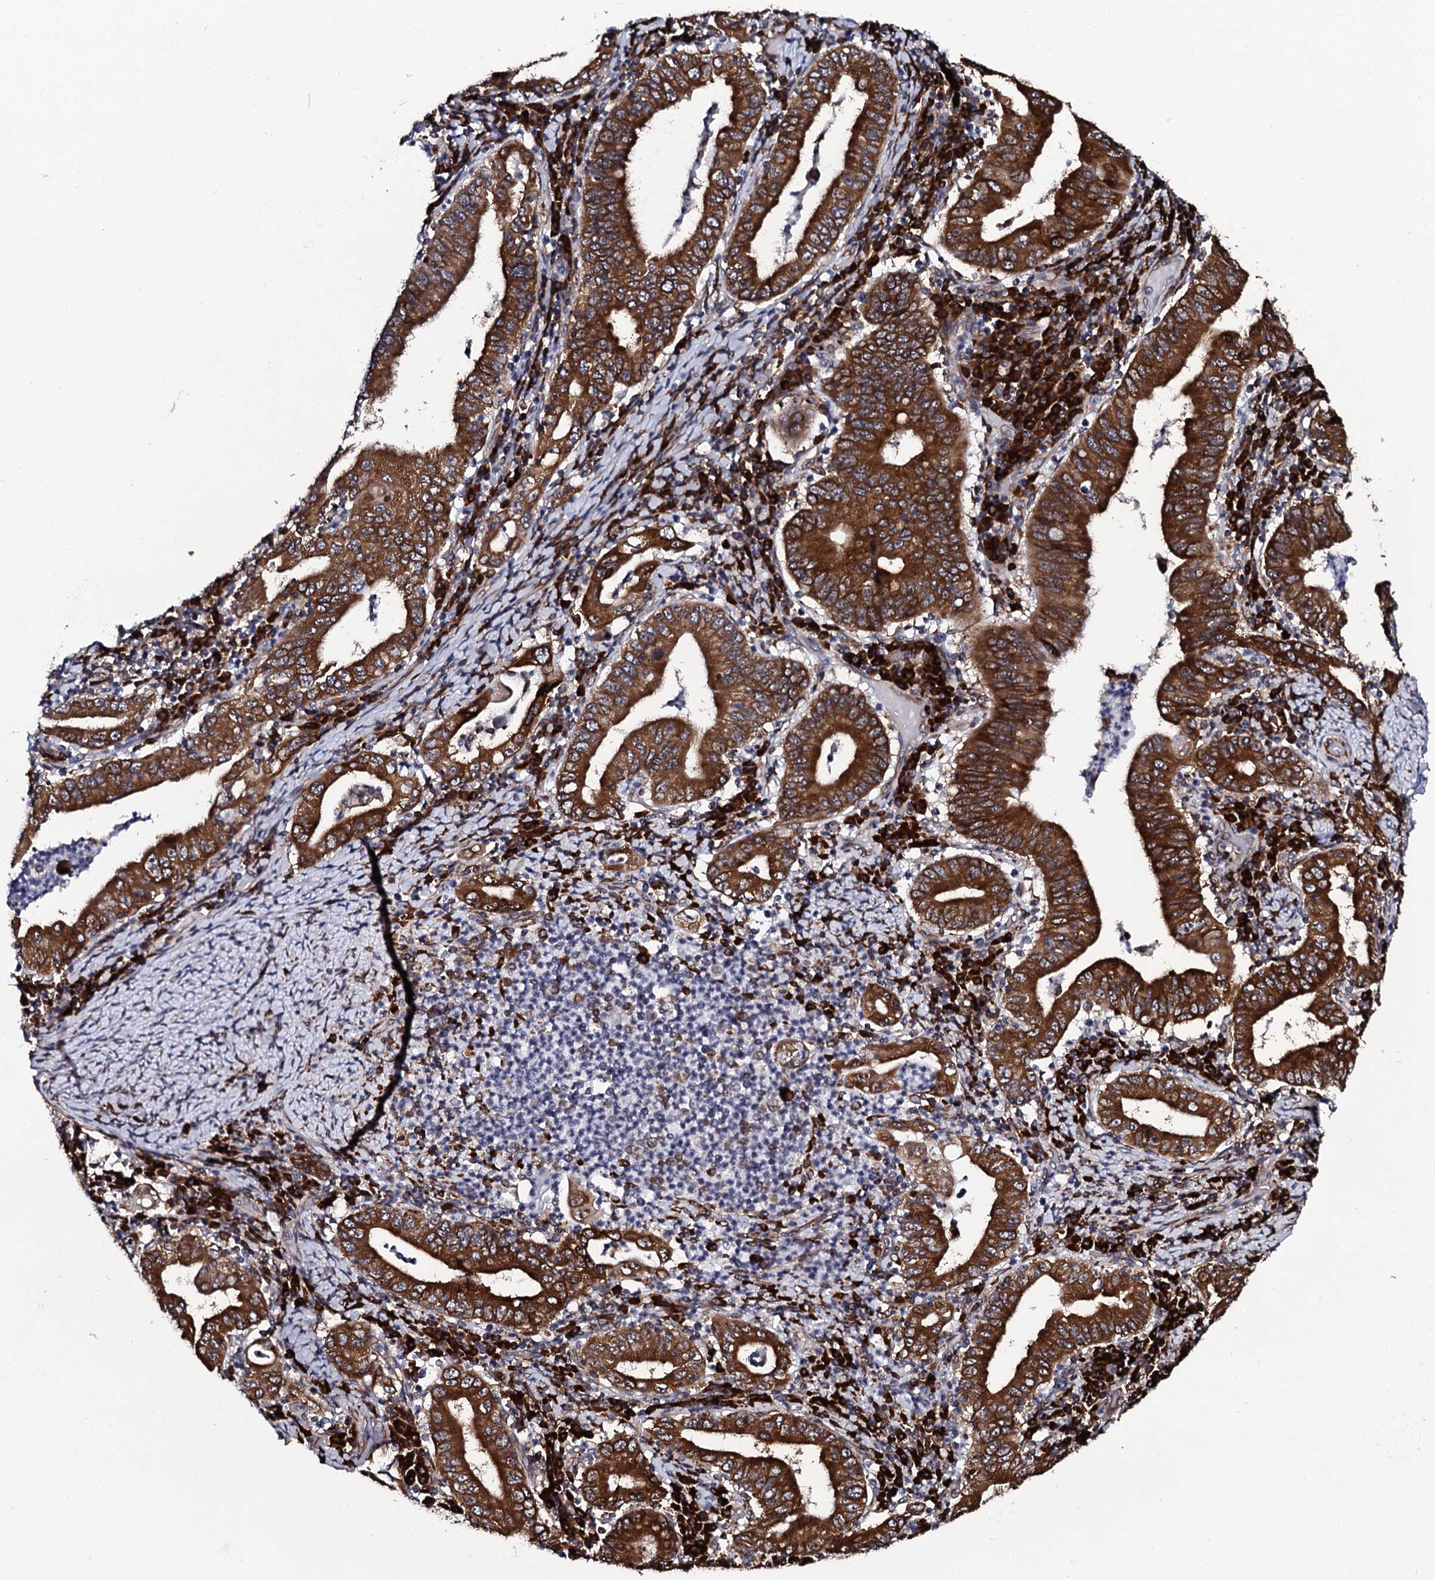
{"staining": {"intensity": "strong", "quantity": ">75%", "location": "cytoplasmic/membranous"}, "tissue": "stomach cancer", "cell_type": "Tumor cells", "image_type": "cancer", "snomed": [{"axis": "morphology", "description": "Normal tissue, NOS"}, {"axis": "morphology", "description": "Adenocarcinoma, NOS"}, {"axis": "topography", "description": "Esophagus"}, {"axis": "topography", "description": "Stomach, upper"}, {"axis": "topography", "description": "Peripheral nerve tissue"}], "caption": "Brown immunohistochemical staining in stomach cancer (adenocarcinoma) exhibits strong cytoplasmic/membranous expression in about >75% of tumor cells.", "gene": "SPTY2D1", "patient": {"sex": "male", "age": 62}}